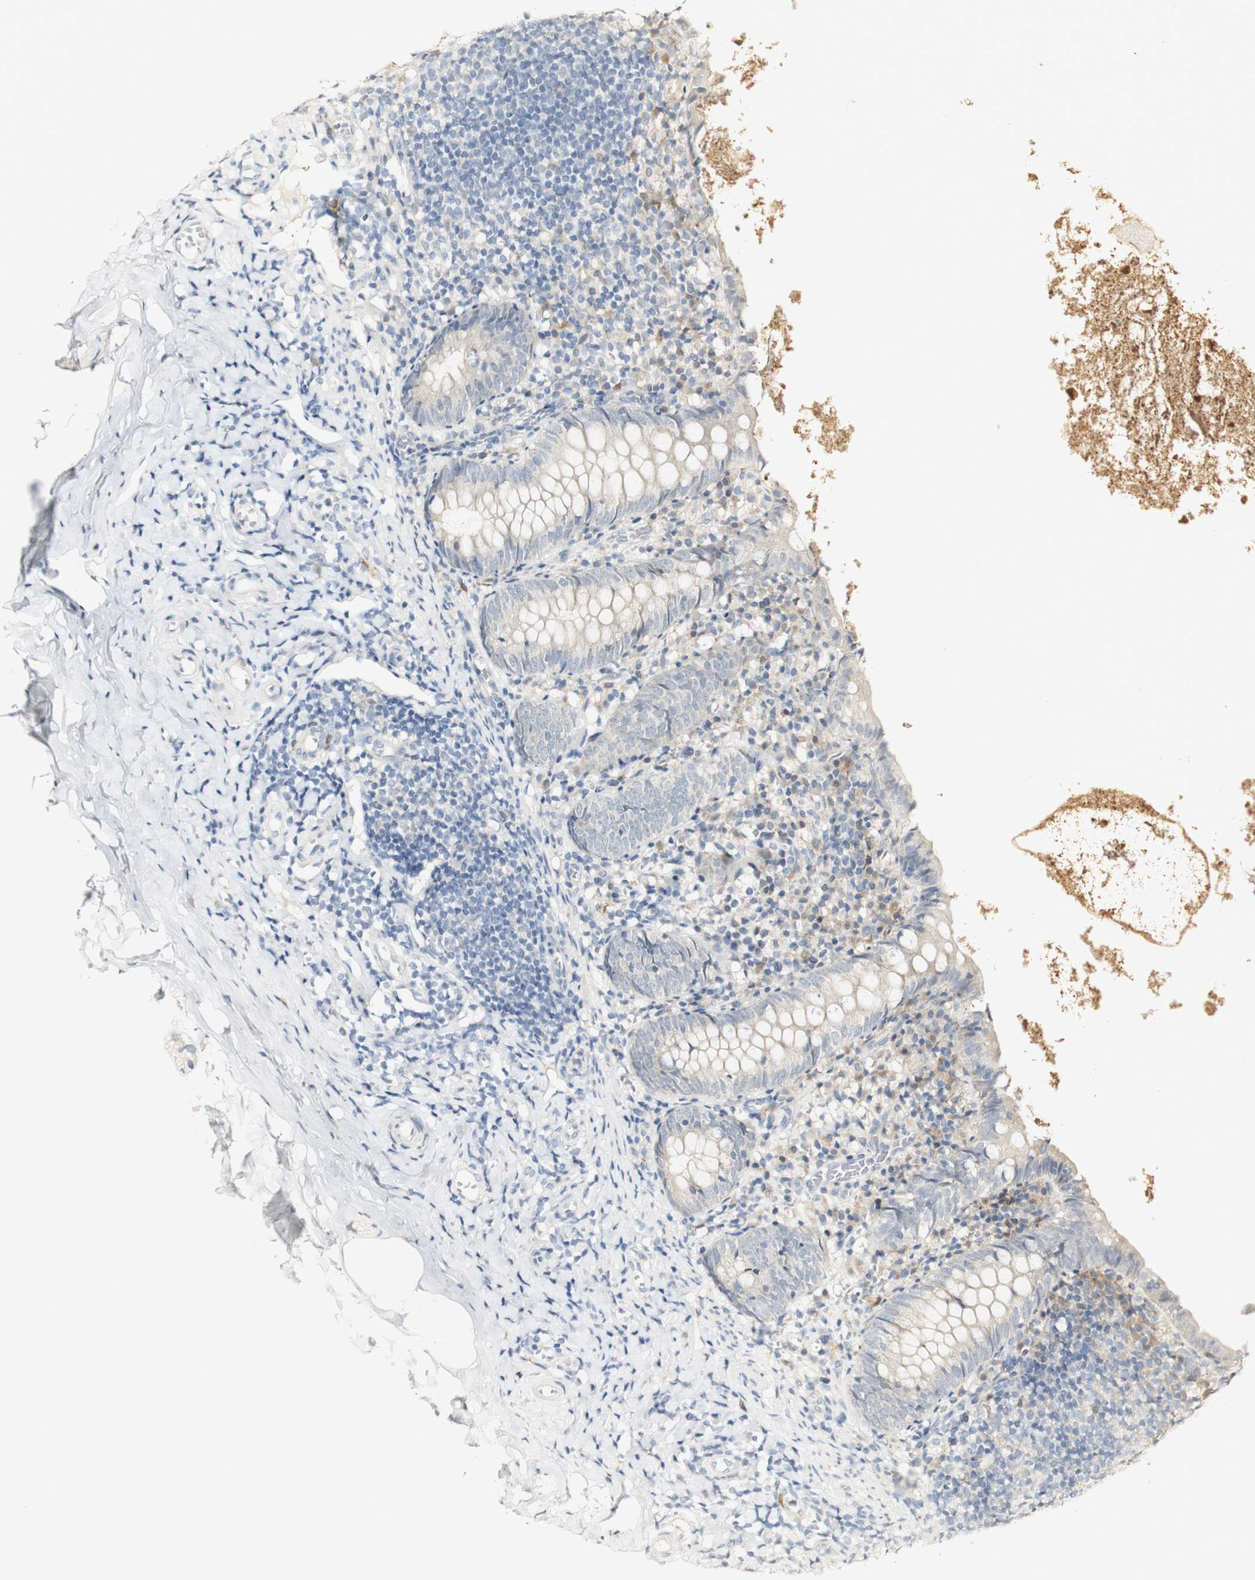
{"staining": {"intensity": "weak", "quantity": "<25%", "location": "cytoplasmic/membranous"}, "tissue": "appendix", "cell_type": "Glandular cells", "image_type": "normal", "snomed": [{"axis": "morphology", "description": "Normal tissue, NOS"}, {"axis": "topography", "description": "Appendix"}], "caption": "Image shows no significant protein staining in glandular cells of benign appendix. (Stains: DAB immunohistochemistry with hematoxylin counter stain, Microscopy: brightfield microscopy at high magnification).", "gene": "FMO3", "patient": {"sex": "female", "age": 10}}